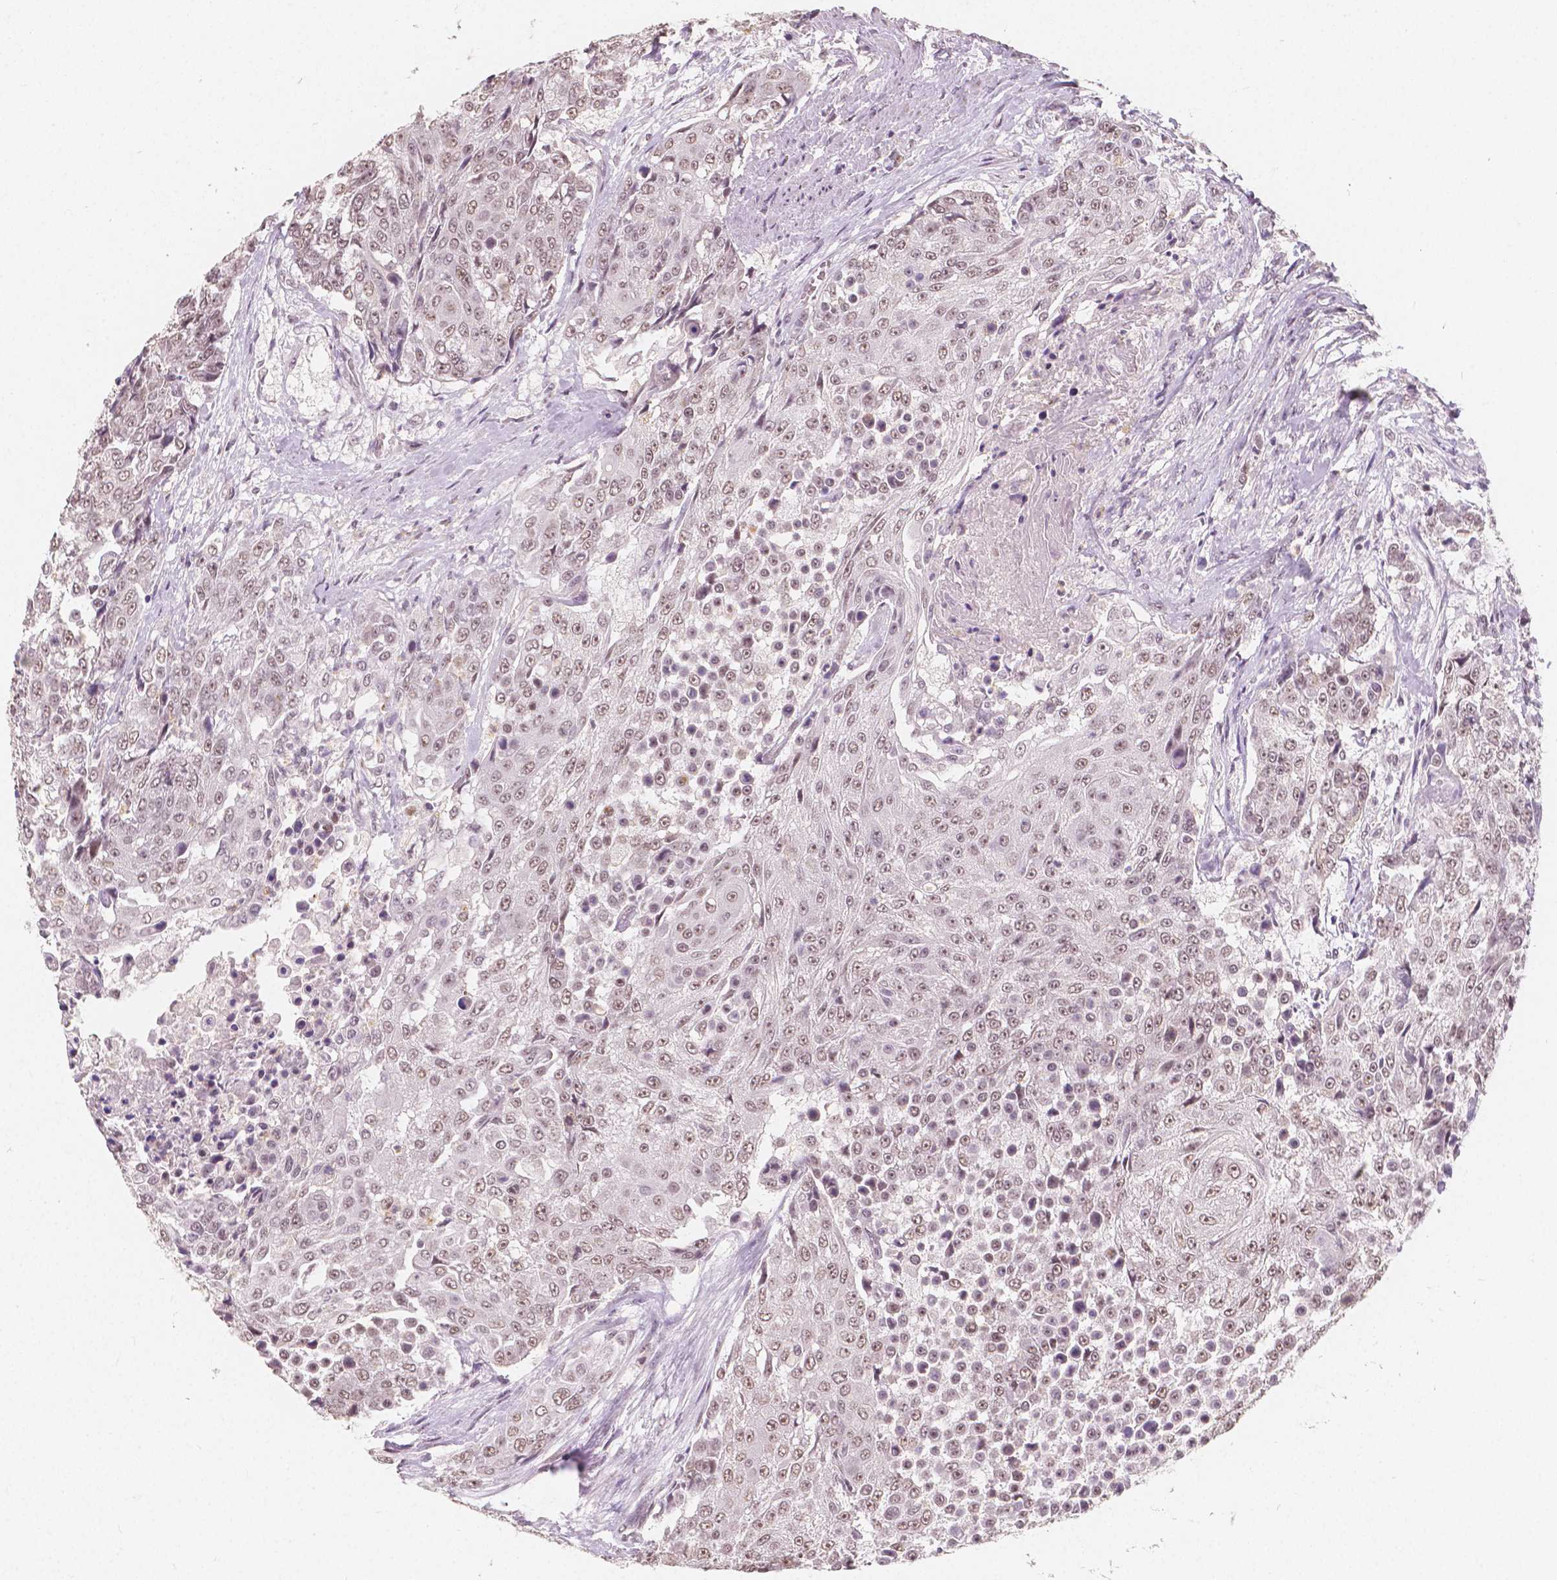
{"staining": {"intensity": "weak", "quantity": ">75%", "location": "nuclear"}, "tissue": "urothelial cancer", "cell_type": "Tumor cells", "image_type": "cancer", "snomed": [{"axis": "morphology", "description": "Urothelial carcinoma, High grade"}, {"axis": "topography", "description": "Urinary bladder"}], "caption": "DAB (3,3'-diaminobenzidine) immunohistochemical staining of urothelial cancer shows weak nuclear protein expression in approximately >75% of tumor cells.", "gene": "NOLC1", "patient": {"sex": "female", "age": 63}}